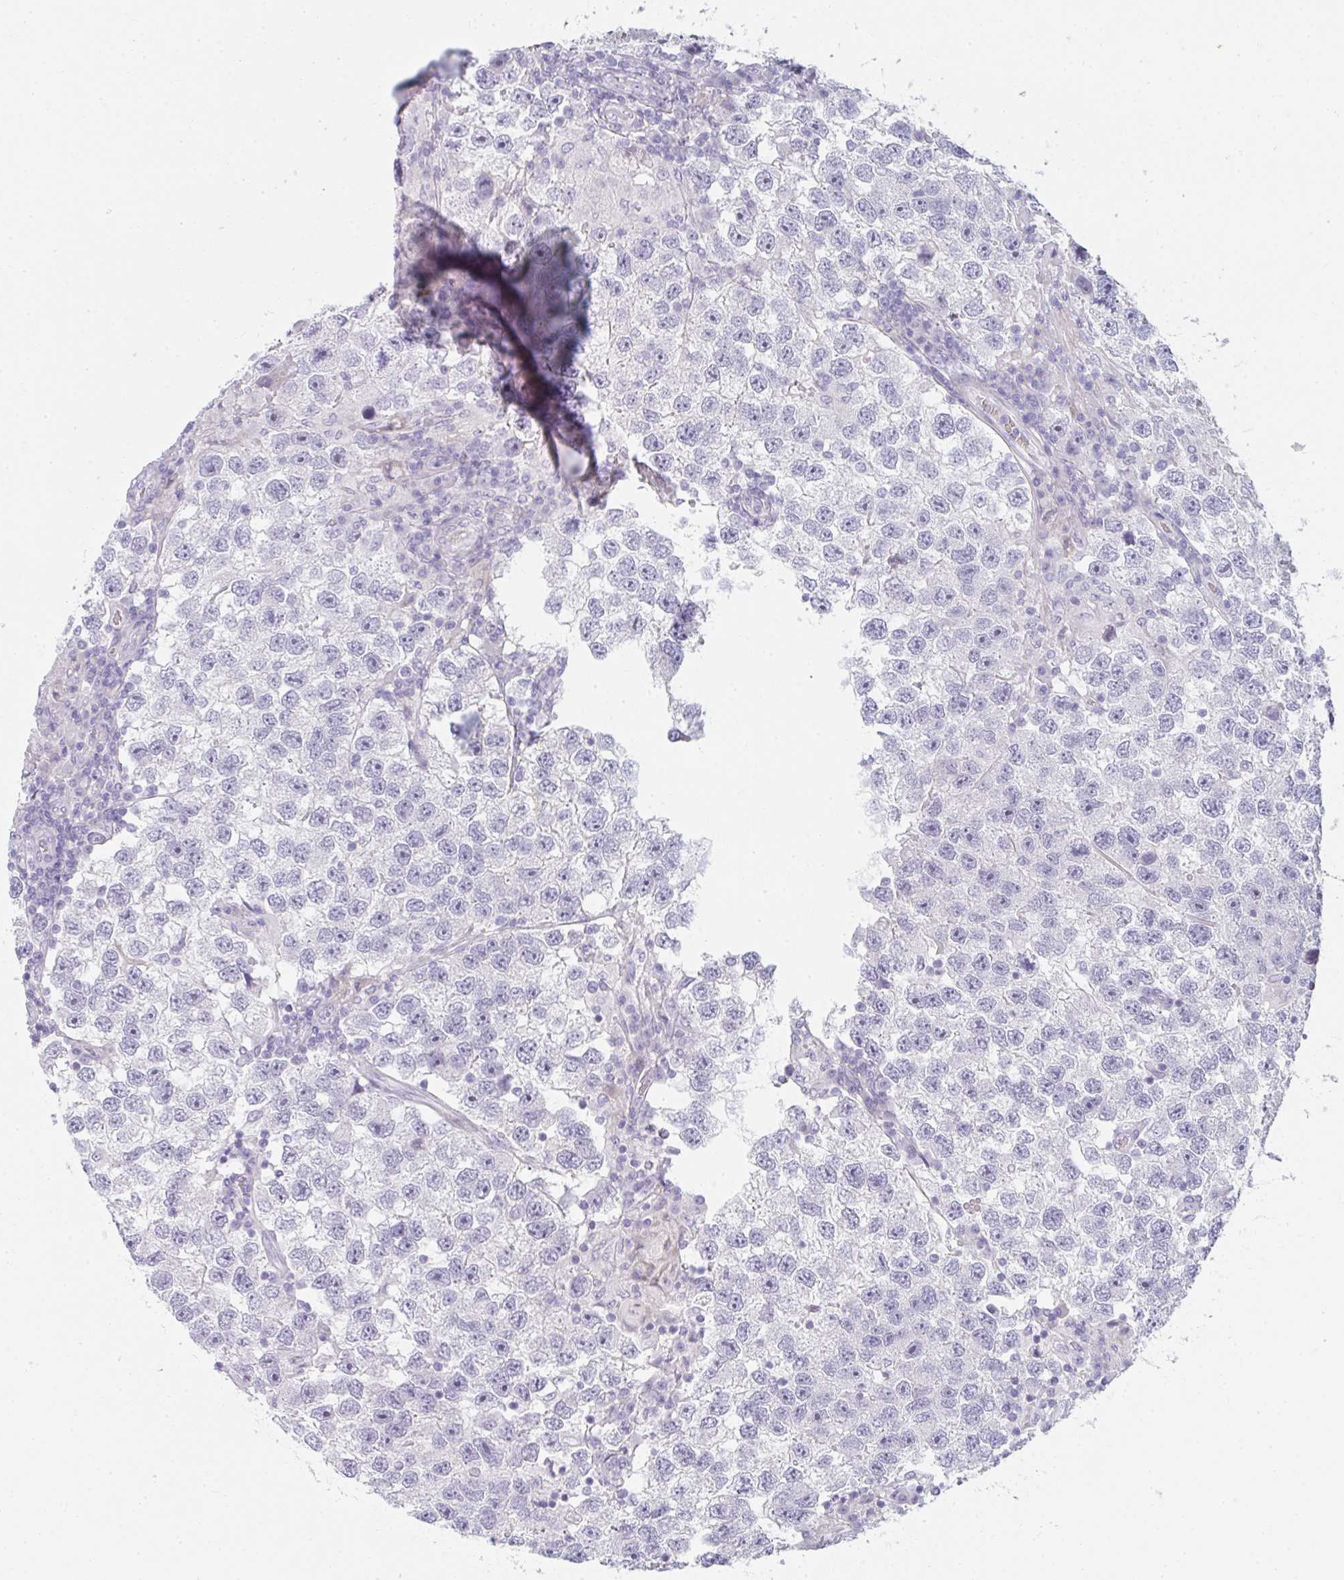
{"staining": {"intensity": "negative", "quantity": "none", "location": "none"}, "tissue": "testis cancer", "cell_type": "Tumor cells", "image_type": "cancer", "snomed": [{"axis": "morphology", "description": "Seminoma, NOS"}, {"axis": "topography", "description": "Testis"}], "caption": "This is an IHC photomicrograph of human testis cancer. There is no staining in tumor cells.", "gene": "NEU2", "patient": {"sex": "male", "age": 26}}